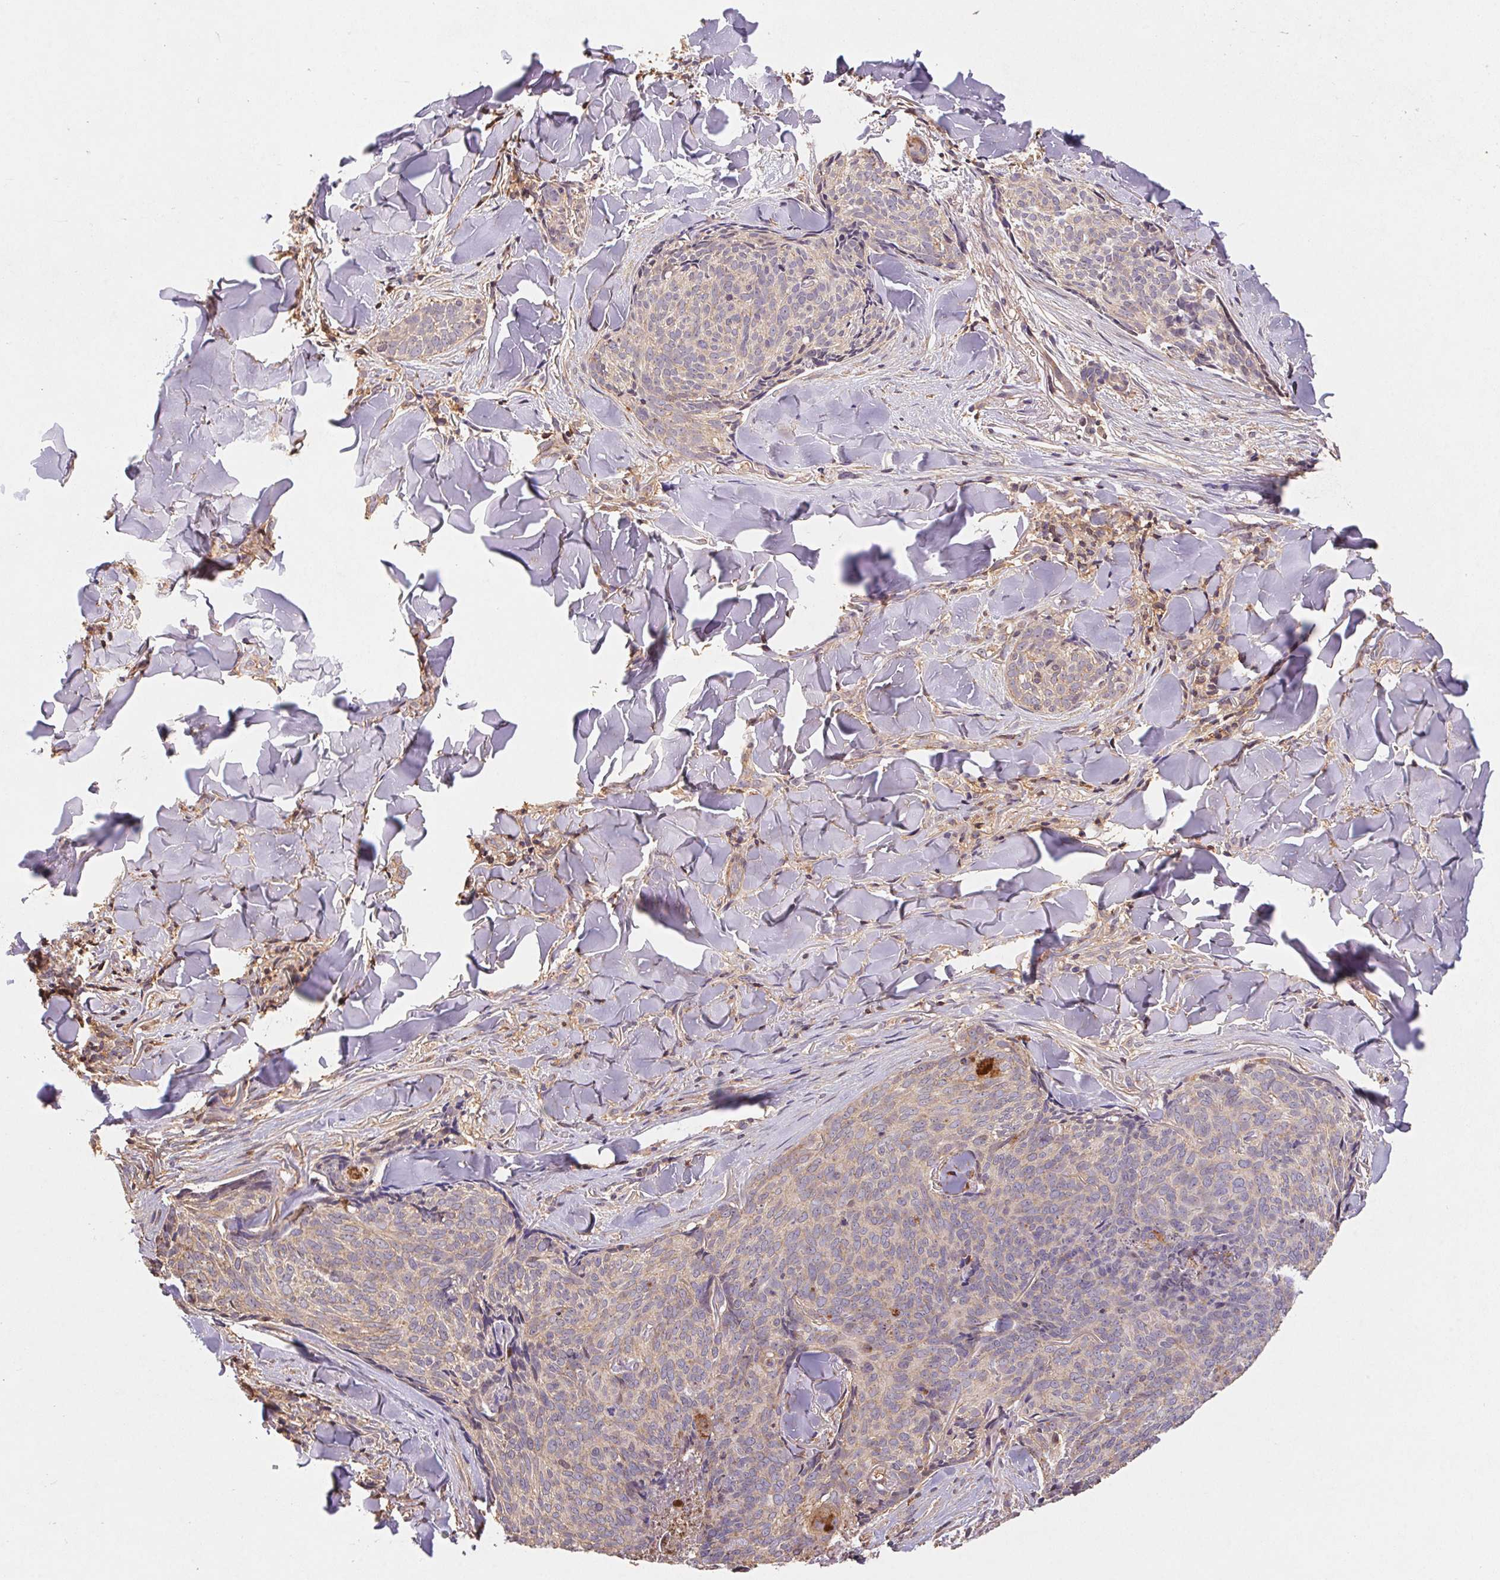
{"staining": {"intensity": "negative", "quantity": "none", "location": "none"}, "tissue": "skin cancer", "cell_type": "Tumor cells", "image_type": "cancer", "snomed": [{"axis": "morphology", "description": "Basal cell carcinoma"}, {"axis": "topography", "description": "Skin"}], "caption": "The histopathology image displays no significant expression in tumor cells of skin cancer (basal cell carcinoma). The staining is performed using DAB (3,3'-diaminobenzidine) brown chromogen with nuclei counter-stained in using hematoxylin.", "gene": "ATG10", "patient": {"sex": "female", "age": 82}}